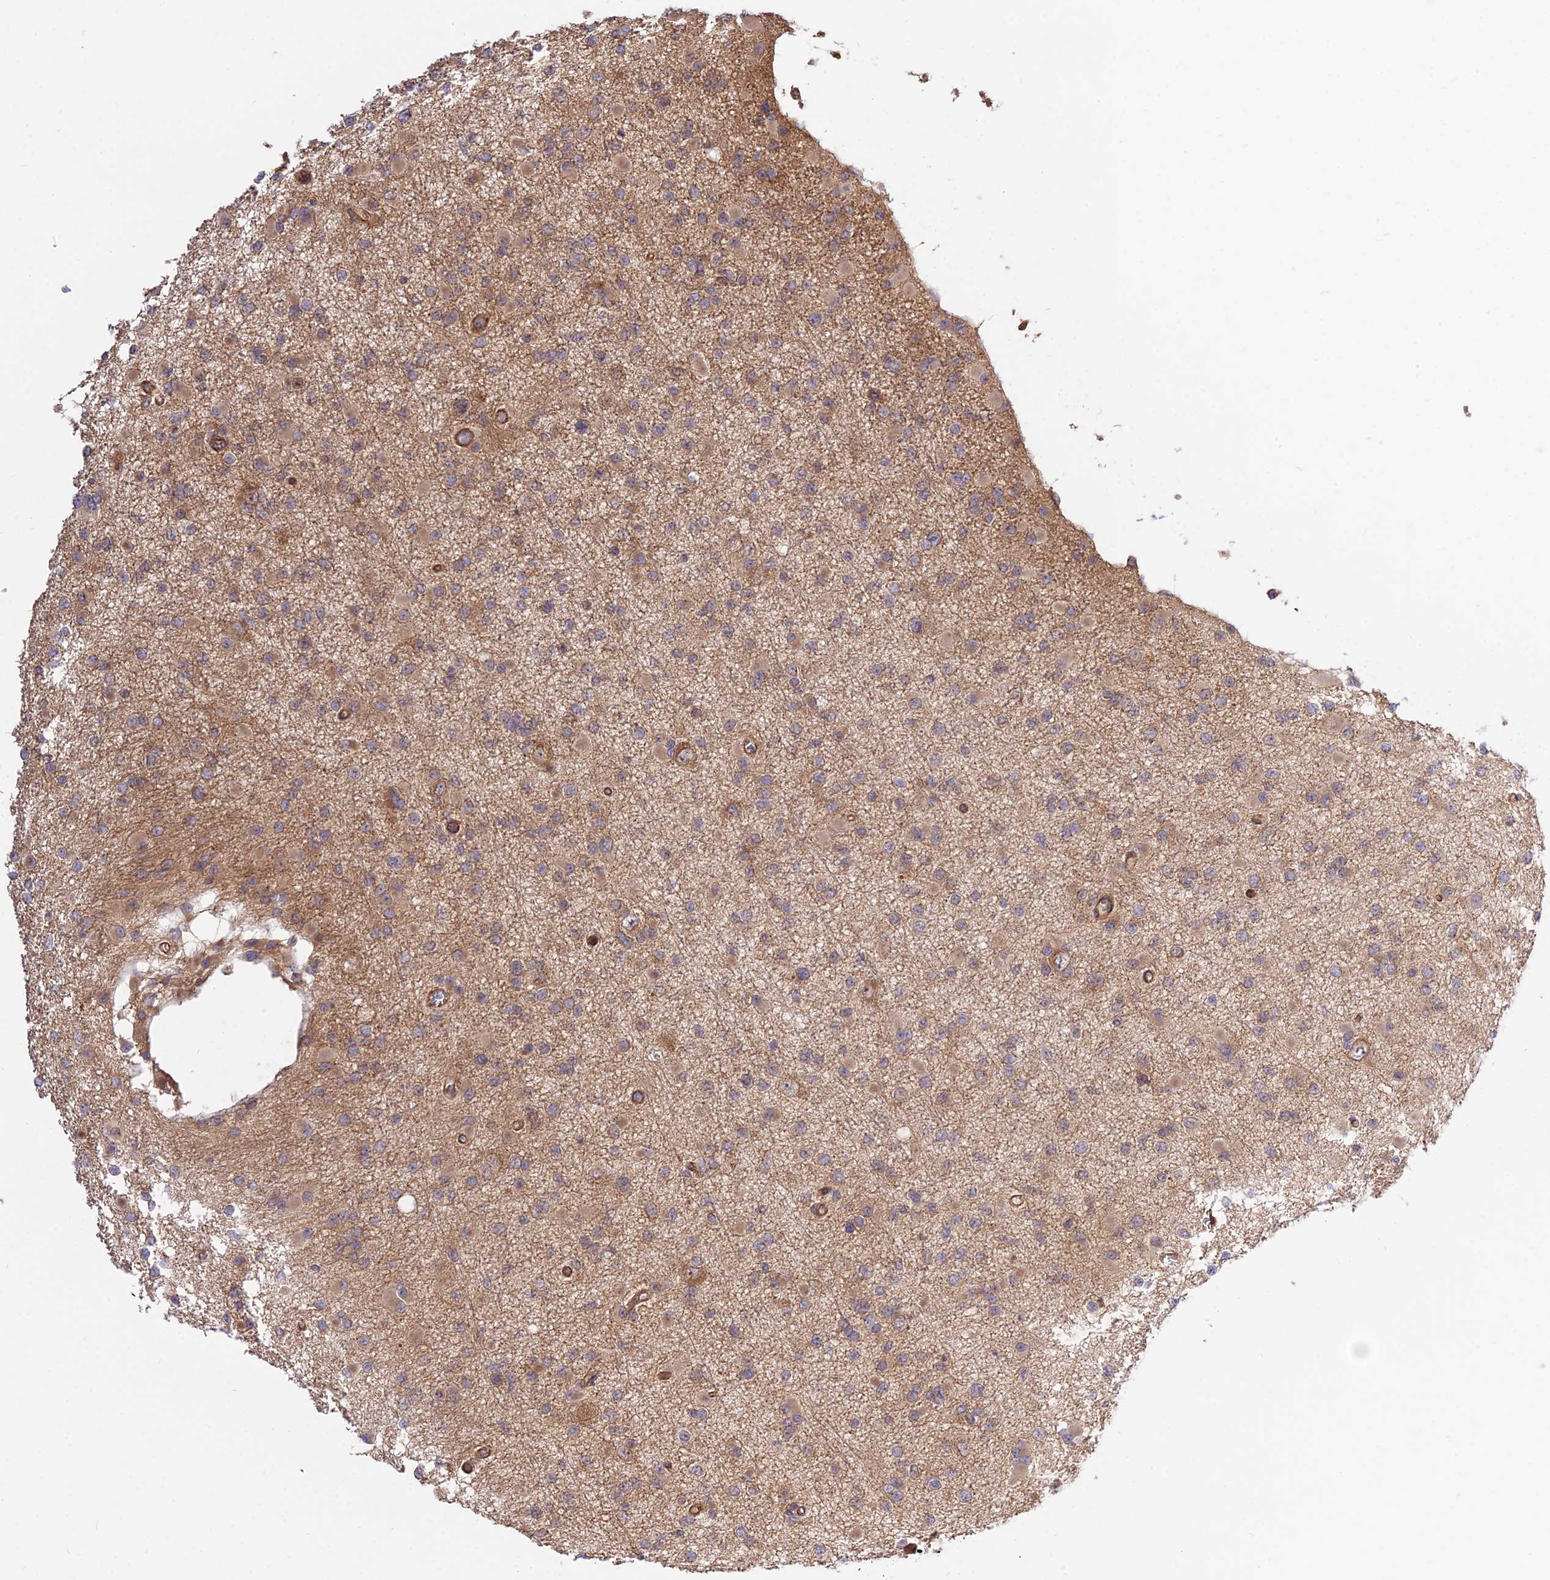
{"staining": {"intensity": "moderate", "quantity": "25%-75%", "location": "cytoplasmic/membranous"}, "tissue": "glioma", "cell_type": "Tumor cells", "image_type": "cancer", "snomed": [{"axis": "morphology", "description": "Glioma, malignant, Low grade"}, {"axis": "topography", "description": "Brain"}], "caption": "This photomicrograph shows immunohistochemistry staining of human glioma, with medium moderate cytoplasmic/membranous expression in approximately 25%-75% of tumor cells.", "gene": "SMG6", "patient": {"sex": "female", "age": 22}}